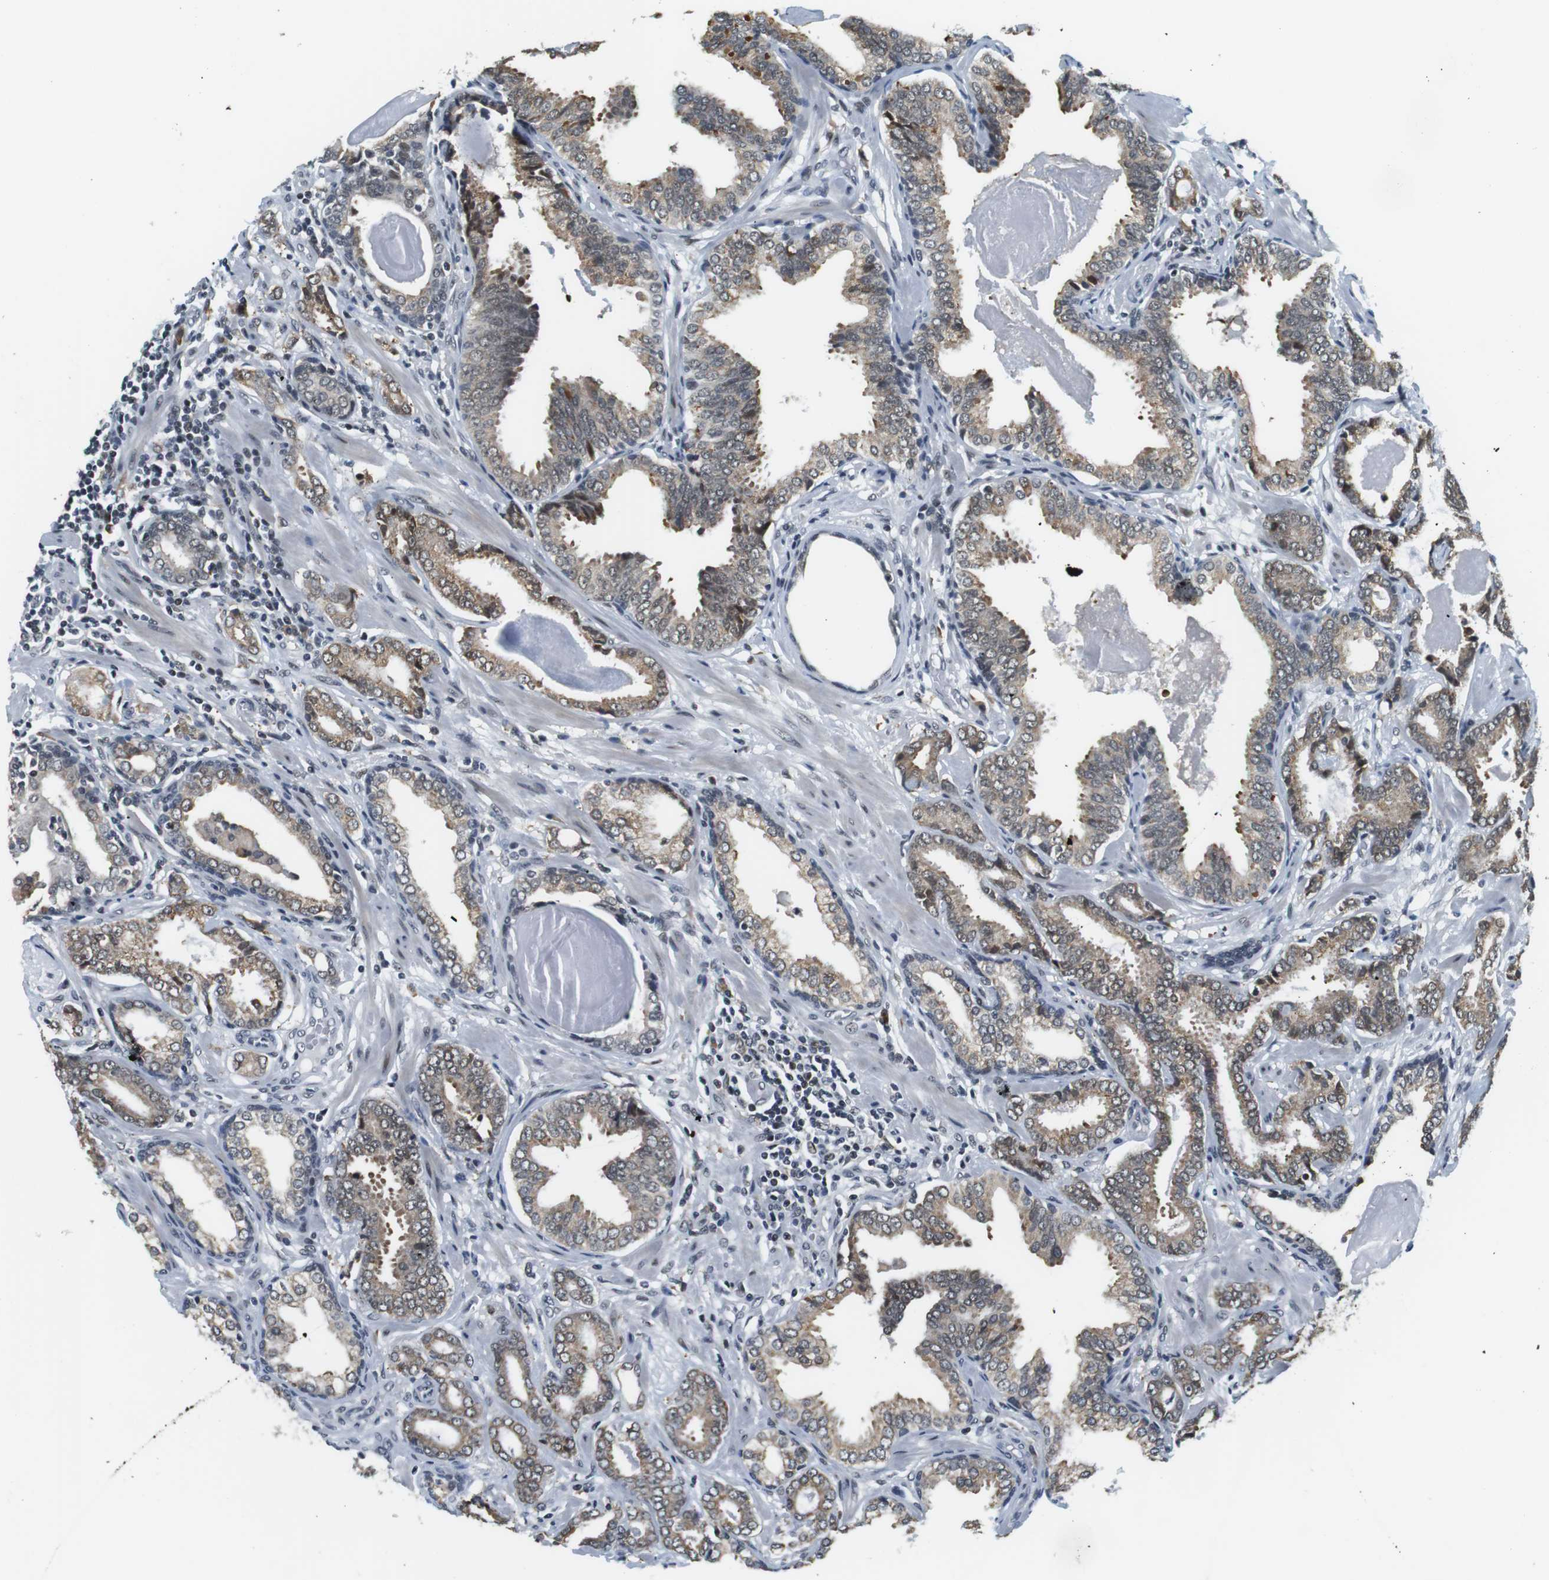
{"staining": {"intensity": "weak", "quantity": ">75%", "location": "nuclear"}, "tissue": "prostate cancer", "cell_type": "Tumor cells", "image_type": "cancer", "snomed": [{"axis": "morphology", "description": "Adenocarcinoma, Low grade"}, {"axis": "topography", "description": "Prostate"}], "caption": "Prostate cancer stained with DAB immunohistochemistry demonstrates low levels of weak nuclear expression in about >75% of tumor cells. (Brightfield microscopy of DAB IHC at high magnification).", "gene": "RNF38", "patient": {"sex": "male", "age": 53}}